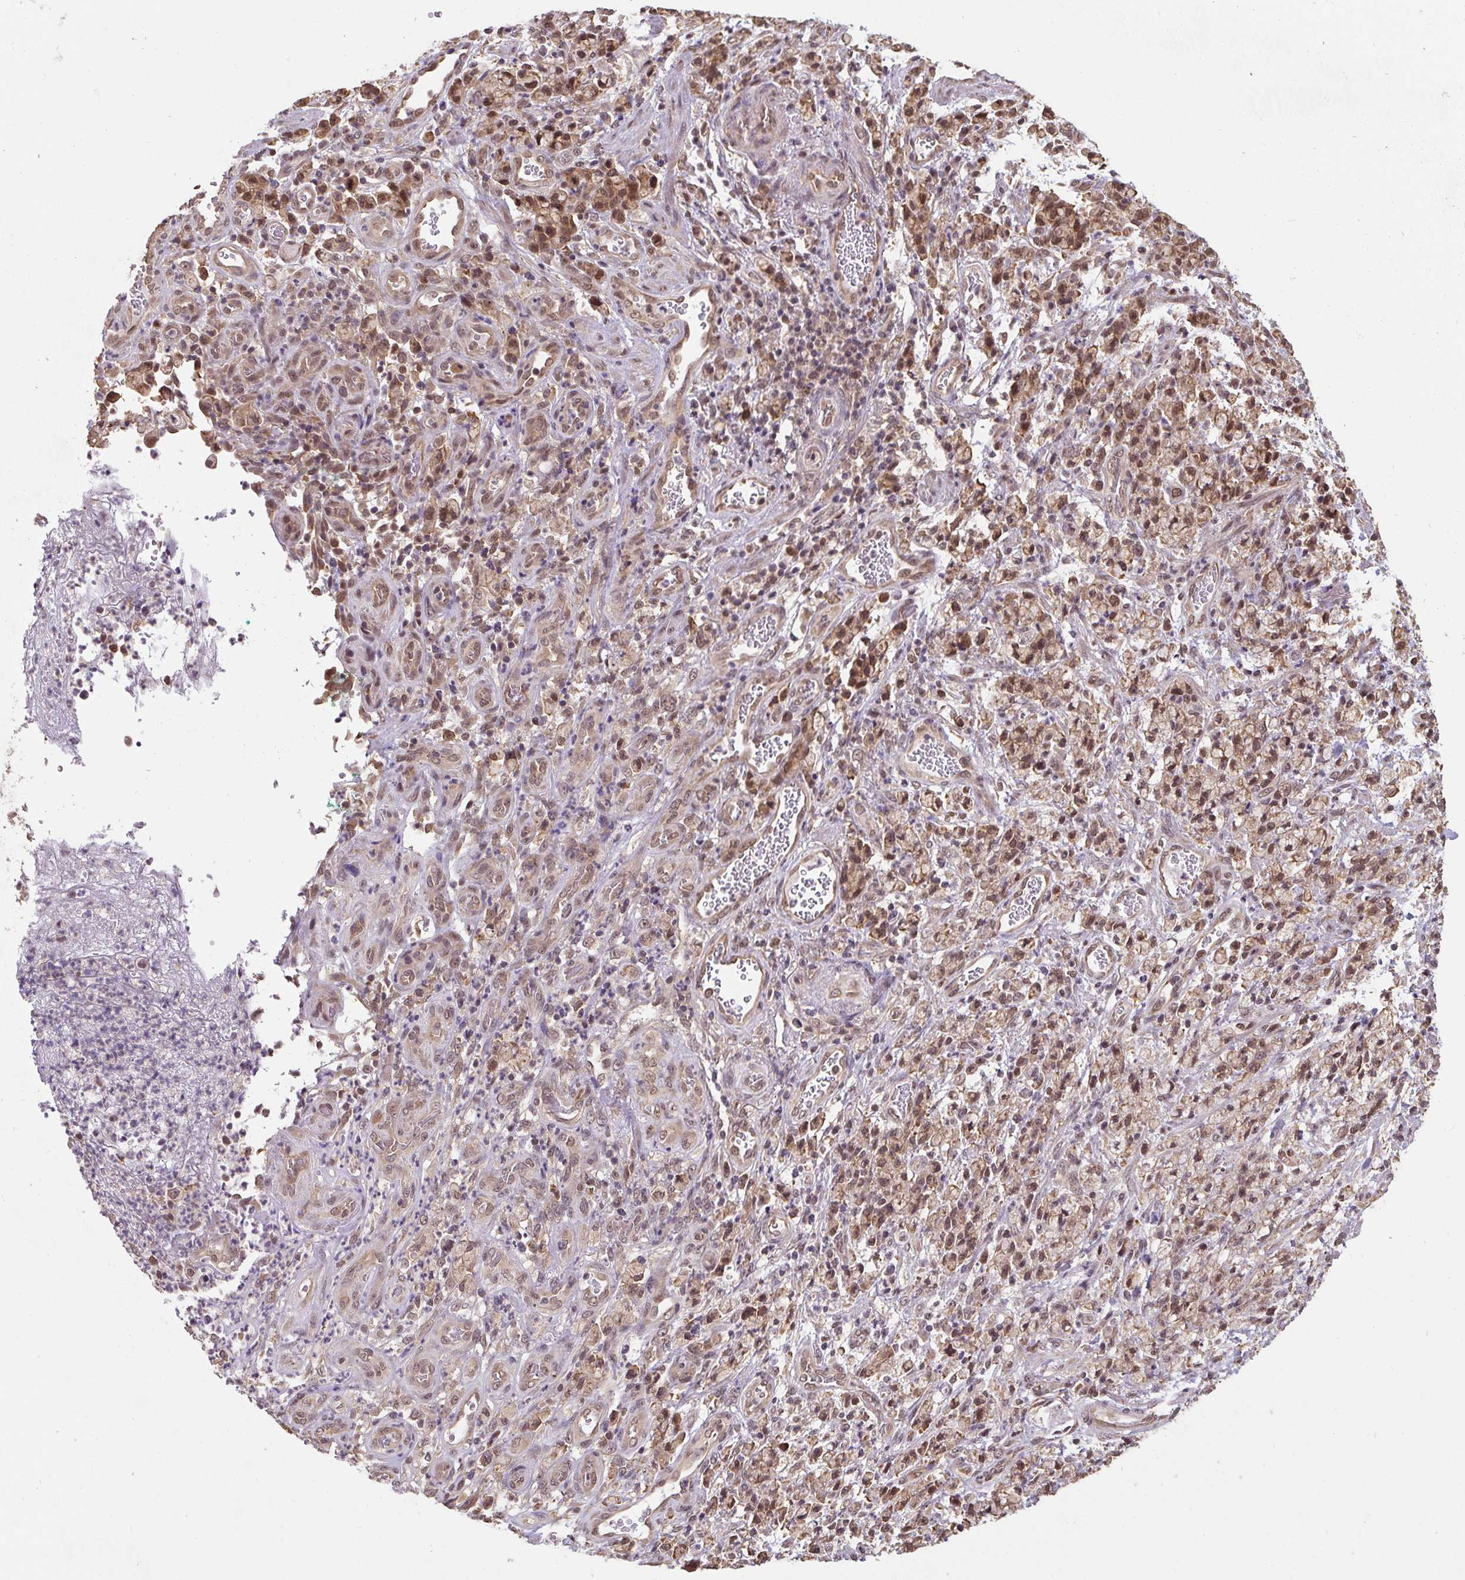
{"staining": {"intensity": "moderate", "quantity": ">75%", "location": "cytoplasmic/membranous,nuclear"}, "tissue": "stomach cancer", "cell_type": "Tumor cells", "image_type": "cancer", "snomed": [{"axis": "morphology", "description": "Adenocarcinoma, NOS"}, {"axis": "topography", "description": "Stomach"}], "caption": "Immunohistochemical staining of human stomach cancer (adenocarcinoma) exhibits moderate cytoplasmic/membranous and nuclear protein positivity in approximately >75% of tumor cells. The protein of interest is shown in brown color, while the nuclei are stained blue.", "gene": "ST13", "patient": {"sex": "male", "age": 77}}